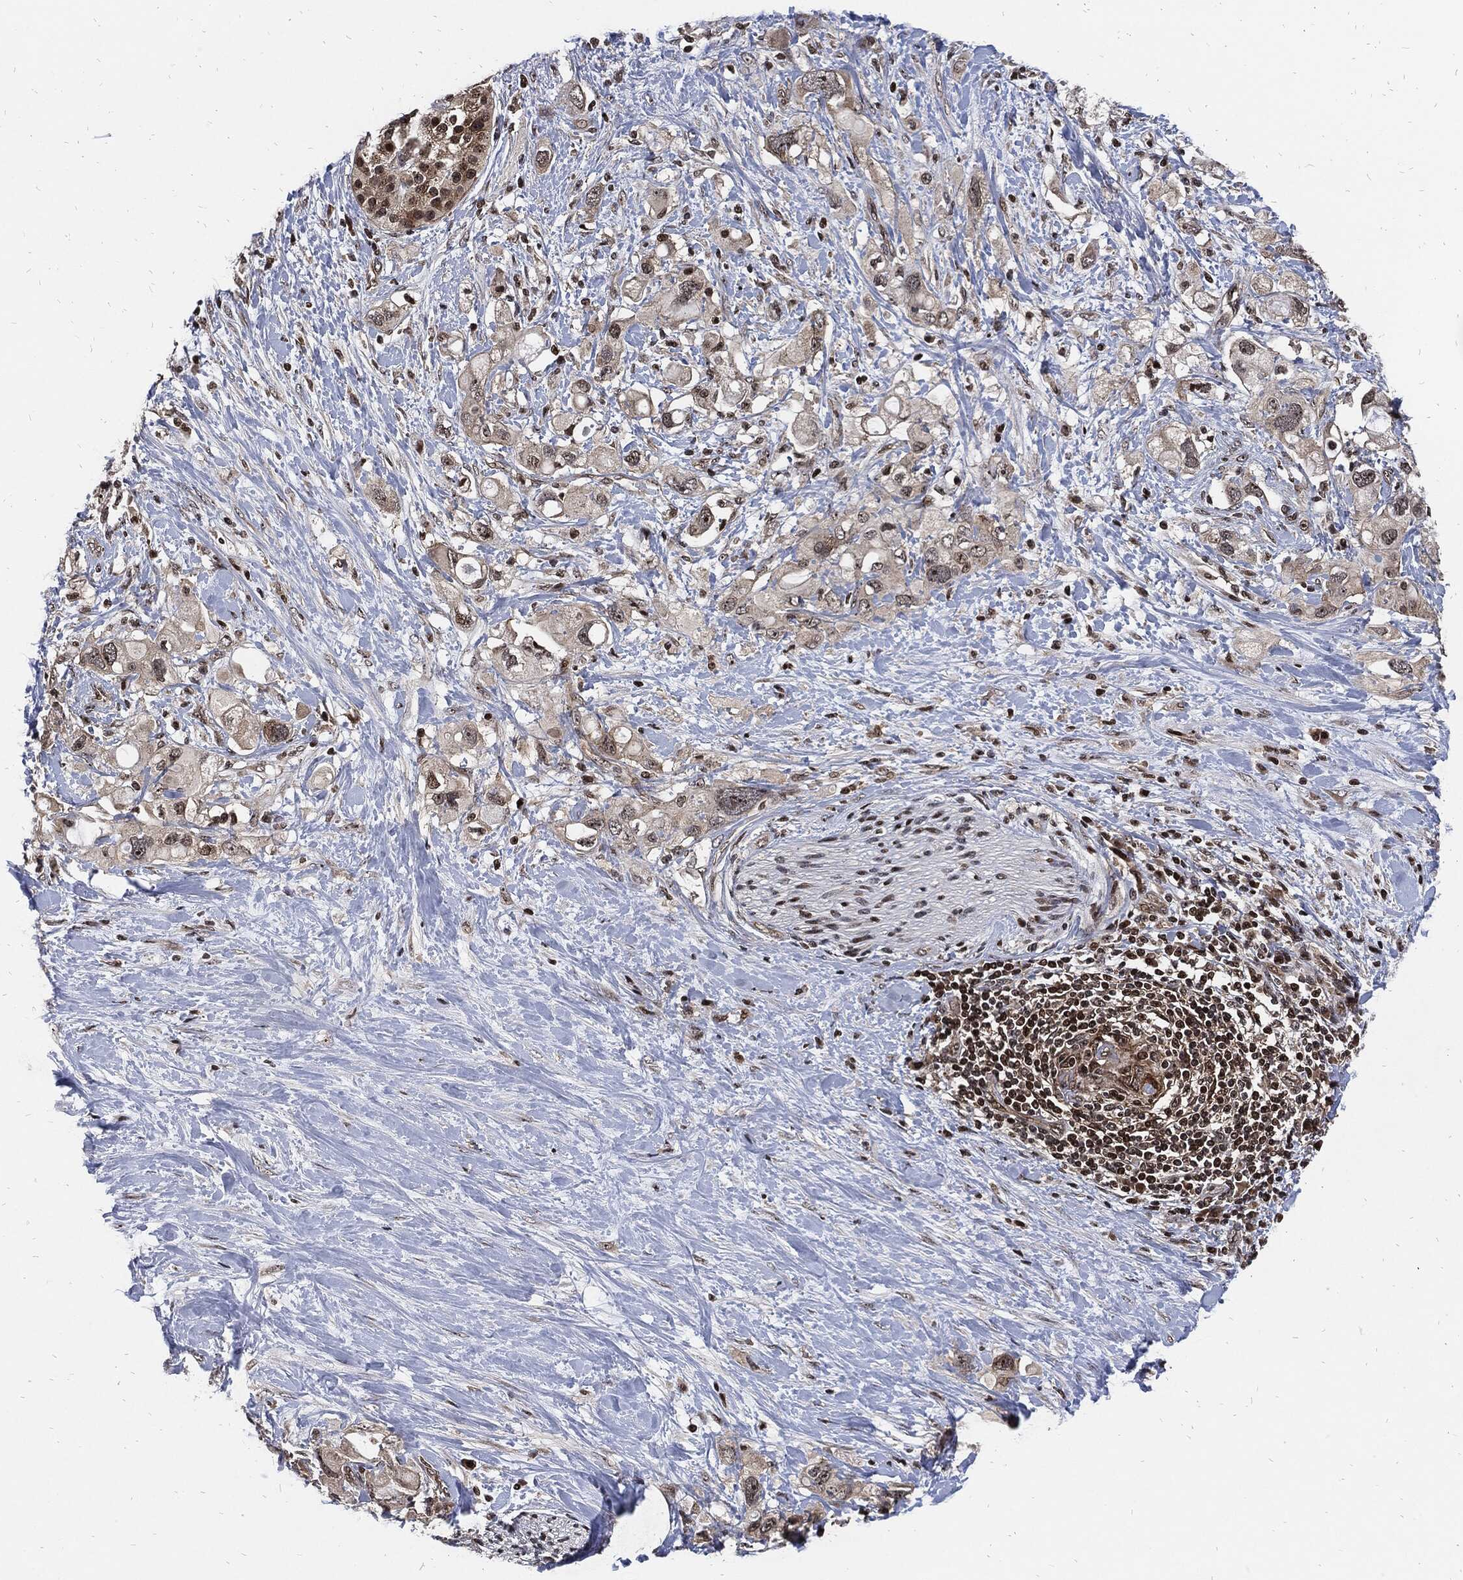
{"staining": {"intensity": "strong", "quantity": "<25%", "location": "cytoplasmic/membranous"}, "tissue": "pancreatic cancer", "cell_type": "Tumor cells", "image_type": "cancer", "snomed": [{"axis": "morphology", "description": "Adenocarcinoma, NOS"}, {"axis": "topography", "description": "Pancreas"}], "caption": "Protein staining of pancreatic cancer (adenocarcinoma) tissue displays strong cytoplasmic/membranous positivity in approximately <25% of tumor cells. Immunohistochemistry stains the protein in brown and the nuclei are stained blue.", "gene": "ZNF775", "patient": {"sex": "female", "age": 56}}